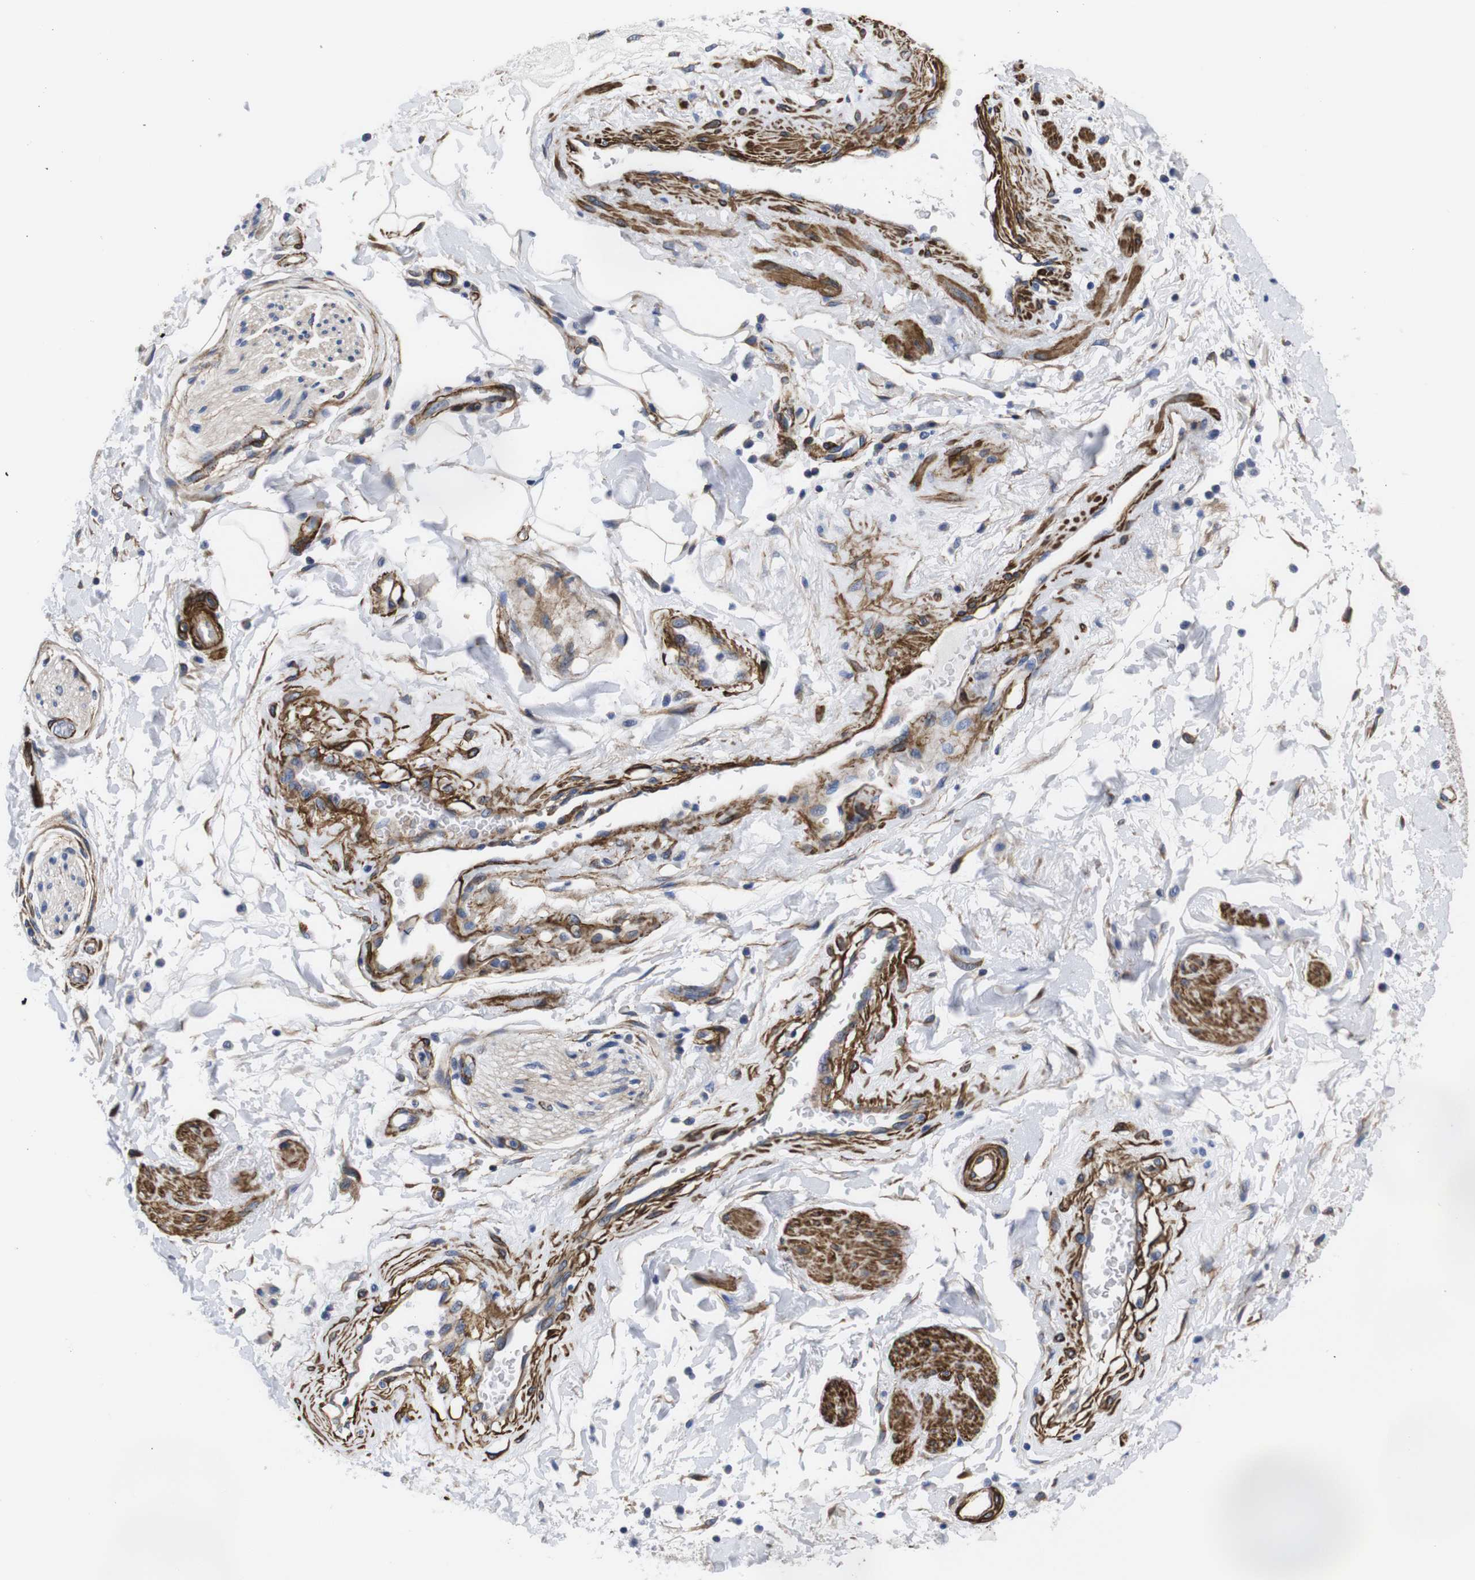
{"staining": {"intensity": "negative", "quantity": "none", "location": "none"}, "tissue": "adipose tissue", "cell_type": "Adipocytes", "image_type": "normal", "snomed": [{"axis": "morphology", "description": "Normal tissue, NOS"}, {"axis": "topography", "description": "Soft tissue"}, {"axis": "topography", "description": "Peripheral nerve tissue"}], "caption": "Normal adipose tissue was stained to show a protein in brown. There is no significant staining in adipocytes.", "gene": "WNT10A", "patient": {"sex": "female", "age": 71}}